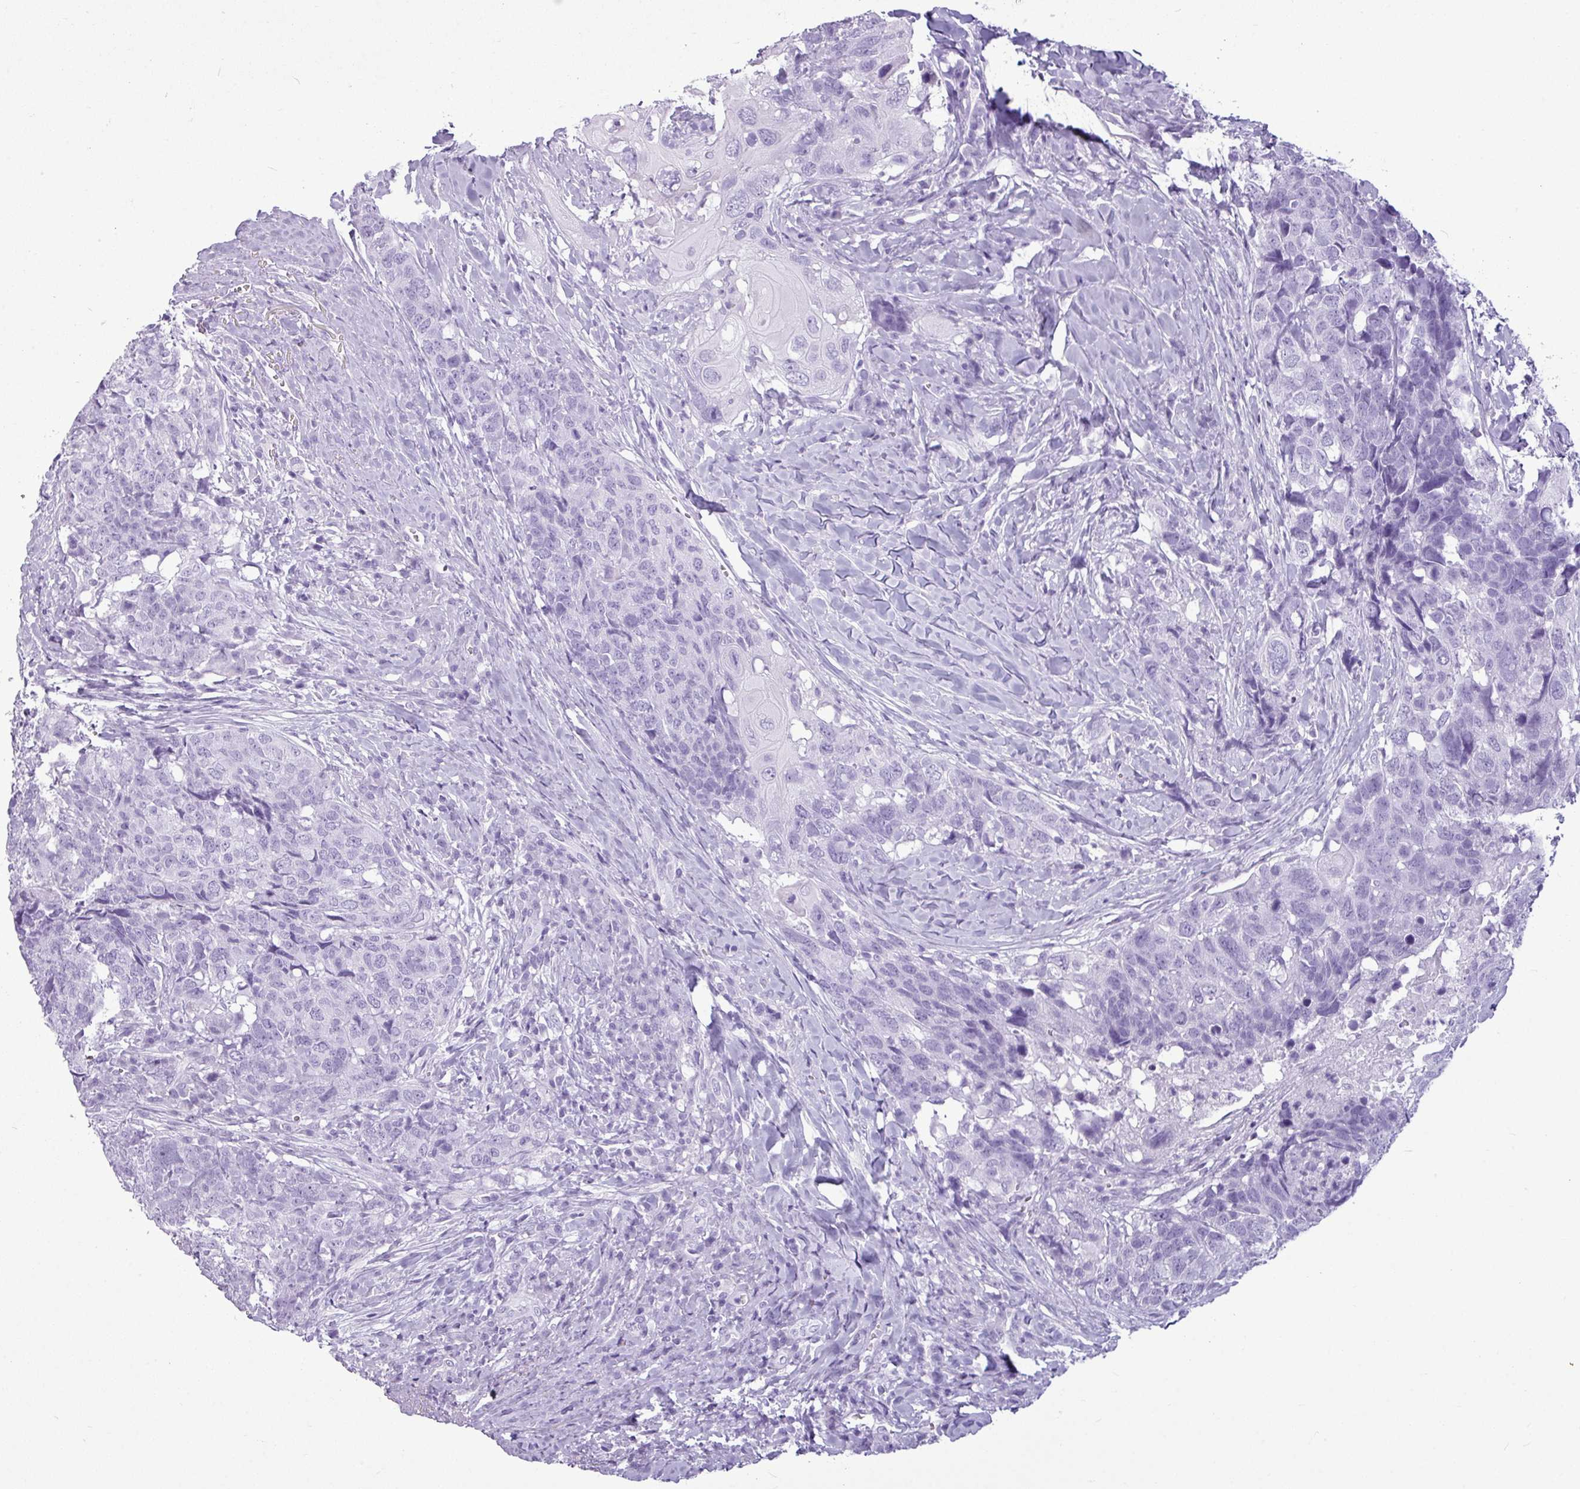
{"staining": {"intensity": "negative", "quantity": "none", "location": "none"}, "tissue": "head and neck cancer", "cell_type": "Tumor cells", "image_type": "cancer", "snomed": [{"axis": "morphology", "description": "Squamous cell carcinoma, NOS"}, {"axis": "topography", "description": "Head-Neck"}], "caption": "Immunohistochemical staining of head and neck cancer demonstrates no significant positivity in tumor cells.", "gene": "AMY1B", "patient": {"sex": "male", "age": 66}}